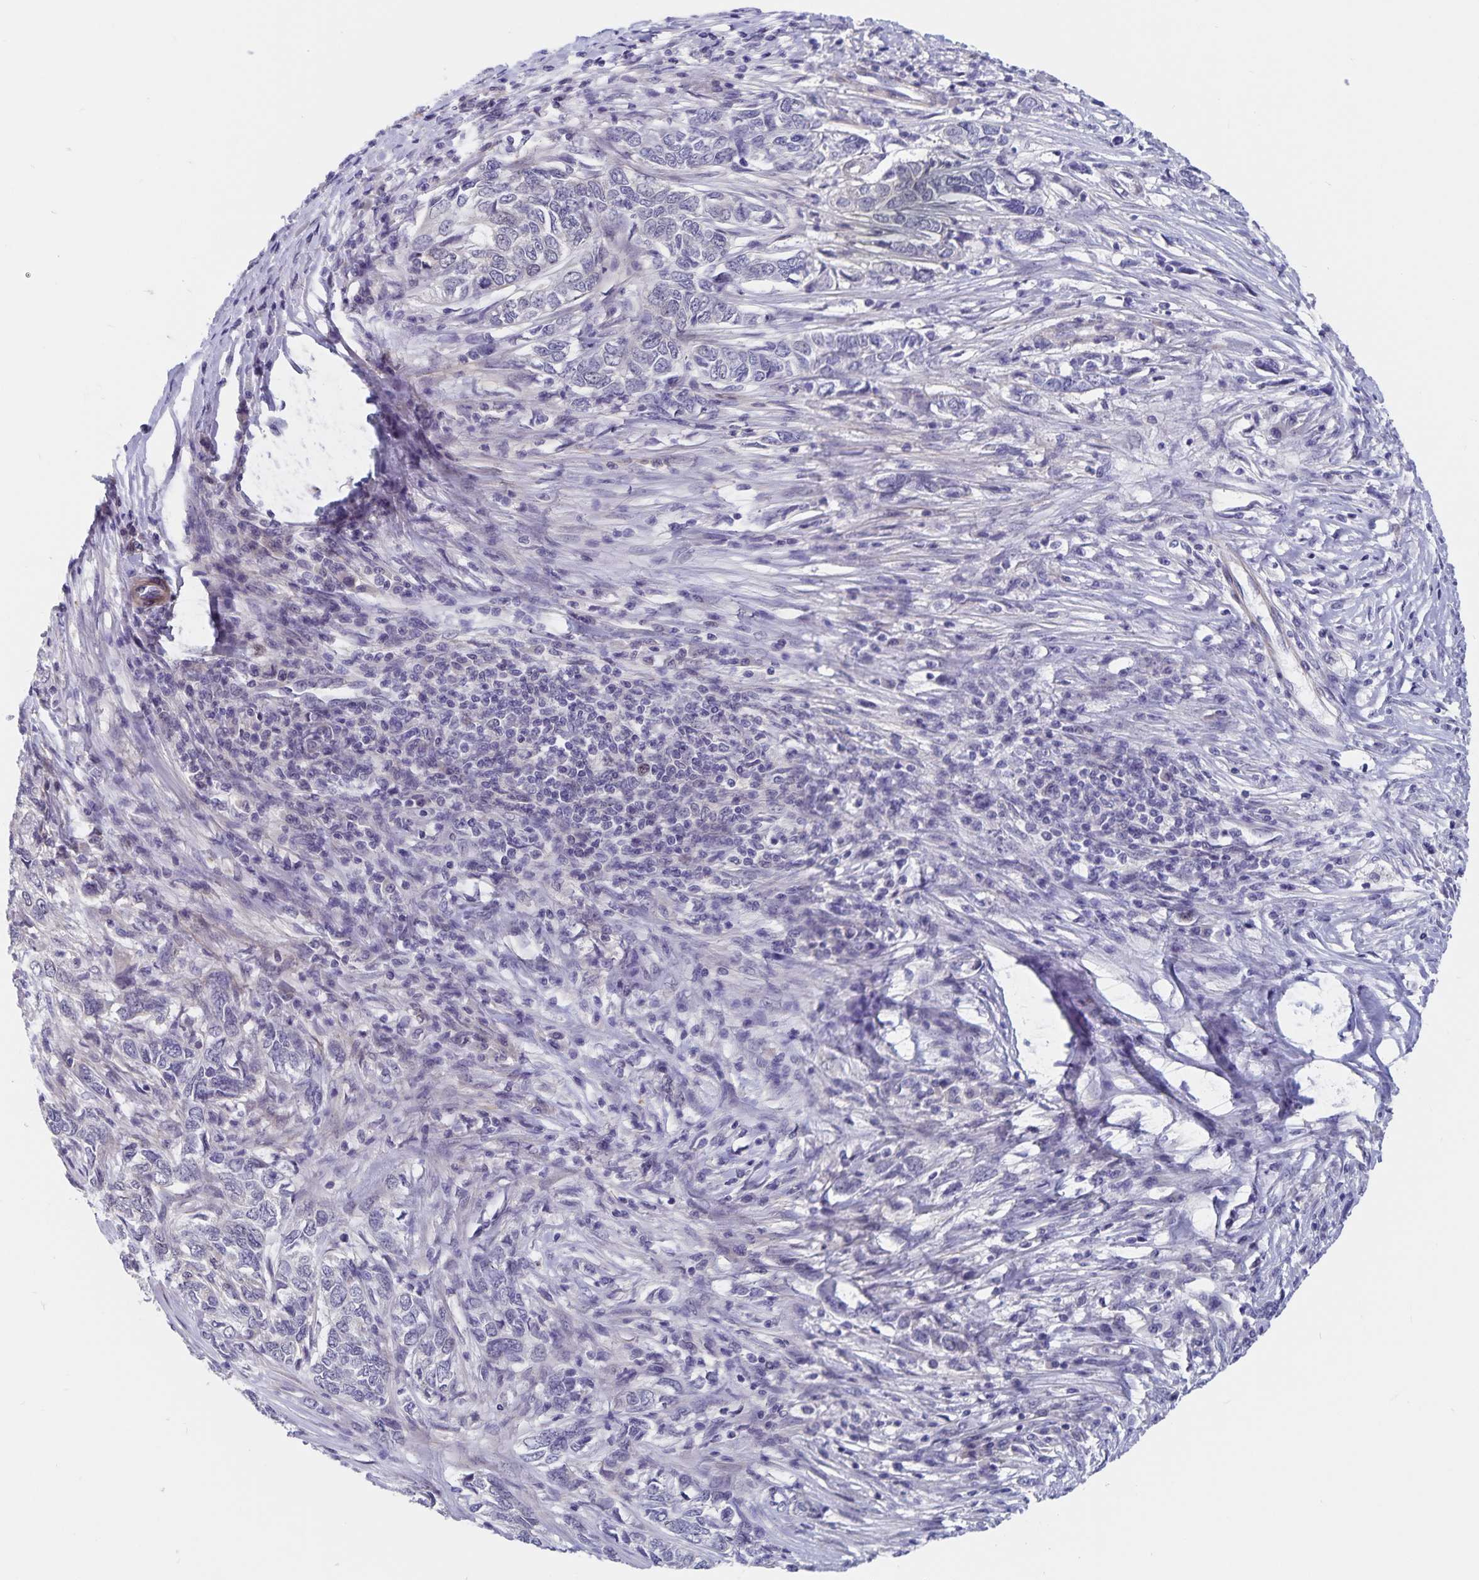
{"staining": {"intensity": "negative", "quantity": "none", "location": "none"}, "tissue": "skin cancer", "cell_type": "Tumor cells", "image_type": "cancer", "snomed": [{"axis": "morphology", "description": "Basal cell carcinoma"}, {"axis": "topography", "description": "Skin"}], "caption": "This image is of skin cancer stained with immunohistochemistry to label a protein in brown with the nuclei are counter-stained blue. There is no expression in tumor cells.", "gene": "BAG6", "patient": {"sex": "female", "age": 65}}